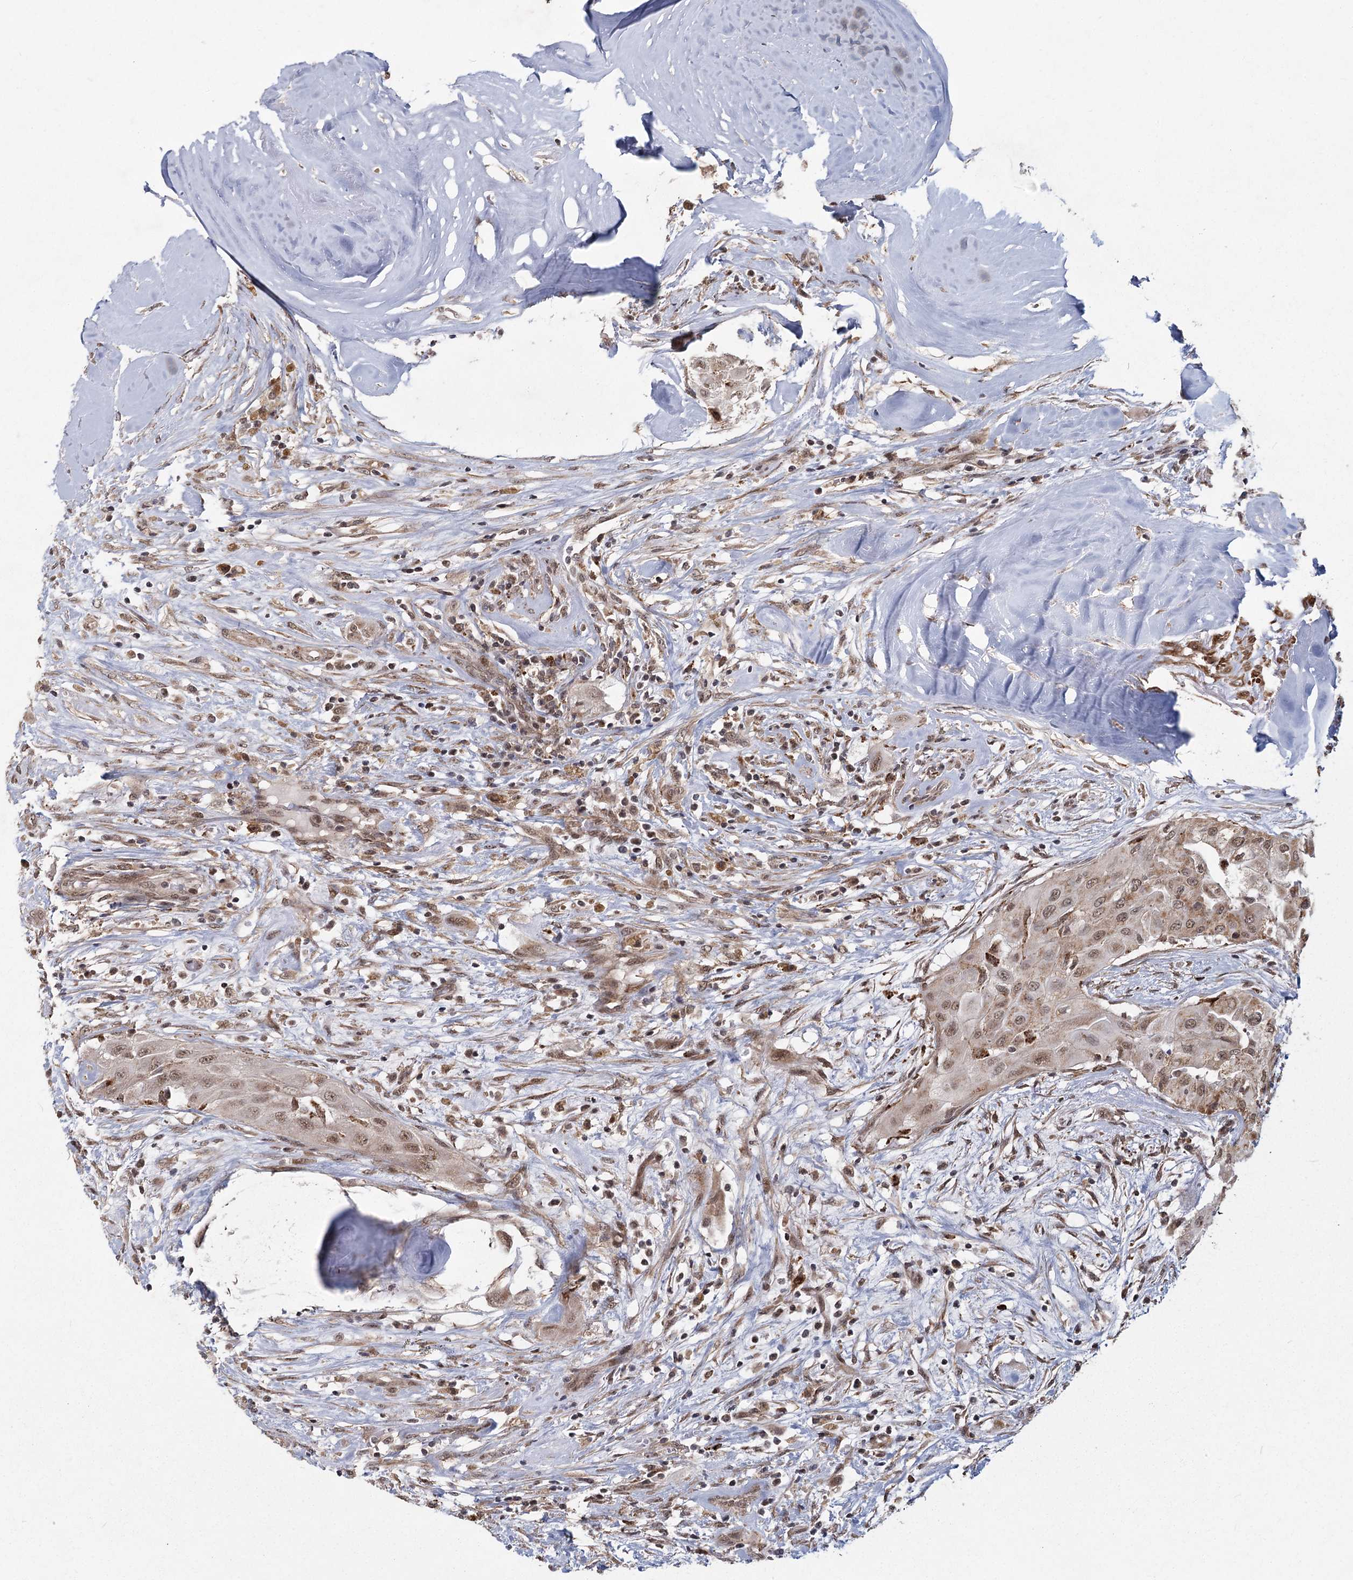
{"staining": {"intensity": "moderate", "quantity": ">75%", "location": "cytoplasmic/membranous,nuclear"}, "tissue": "thyroid cancer", "cell_type": "Tumor cells", "image_type": "cancer", "snomed": [{"axis": "morphology", "description": "Papillary adenocarcinoma, NOS"}, {"axis": "topography", "description": "Thyroid gland"}], "caption": "Immunohistochemistry (IHC) photomicrograph of papillary adenocarcinoma (thyroid) stained for a protein (brown), which demonstrates medium levels of moderate cytoplasmic/membranous and nuclear positivity in approximately >75% of tumor cells.", "gene": "ZCCHC24", "patient": {"sex": "female", "age": 59}}